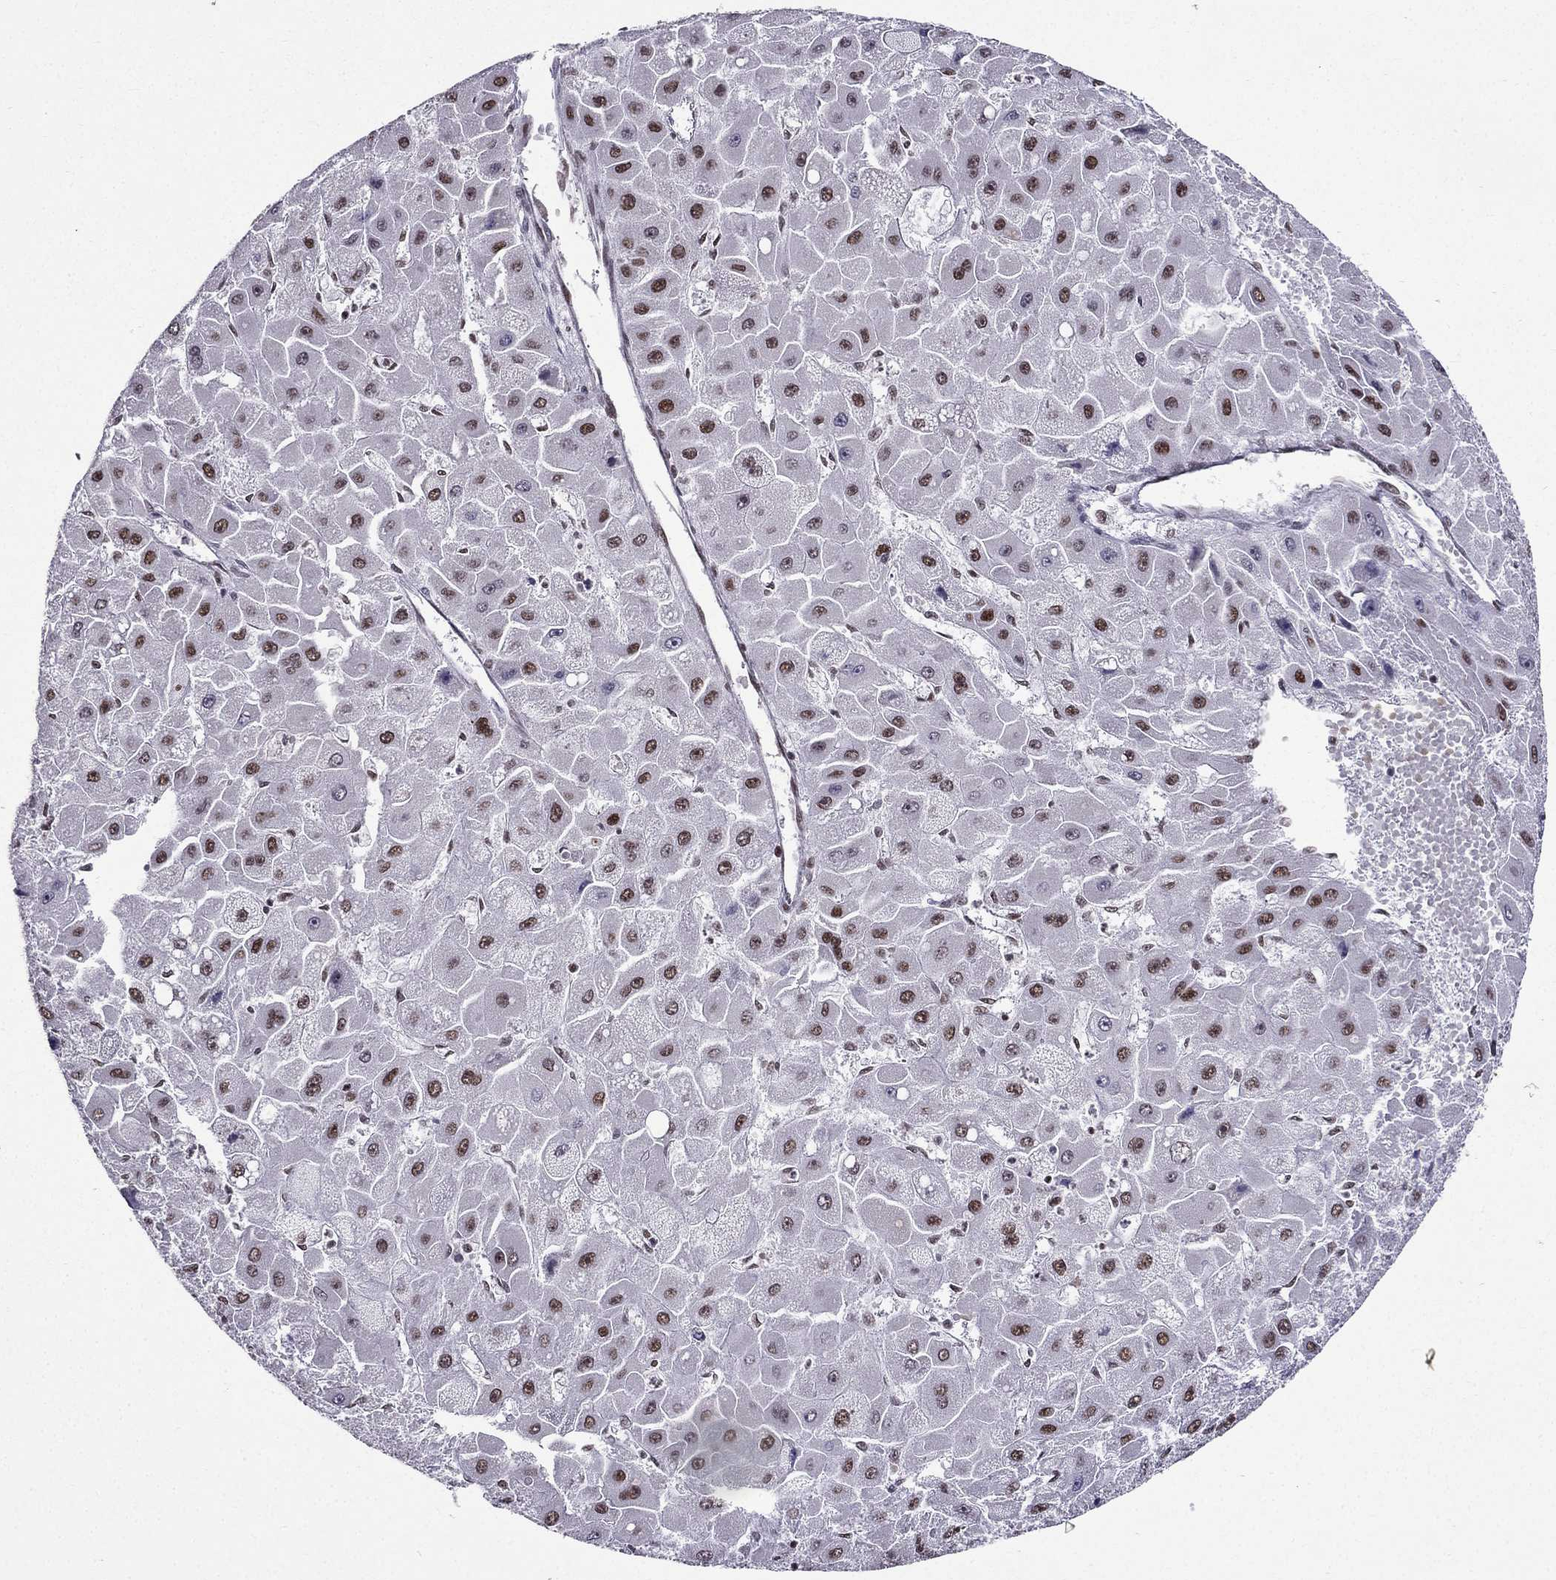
{"staining": {"intensity": "moderate", "quantity": "25%-75%", "location": "nuclear"}, "tissue": "liver cancer", "cell_type": "Tumor cells", "image_type": "cancer", "snomed": [{"axis": "morphology", "description": "Carcinoma, Hepatocellular, NOS"}, {"axis": "topography", "description": "Liver"}], "caption": "Immunohistochemistry image of human liver hepatocellular carcinoma stained for a protein (brown), which demonstrates medium levels of moderate nuclear staining in approximately 25%-75% of tumor cells.", "gene": "ZNF420", "patient": {"sex": "female", "age": 25}}